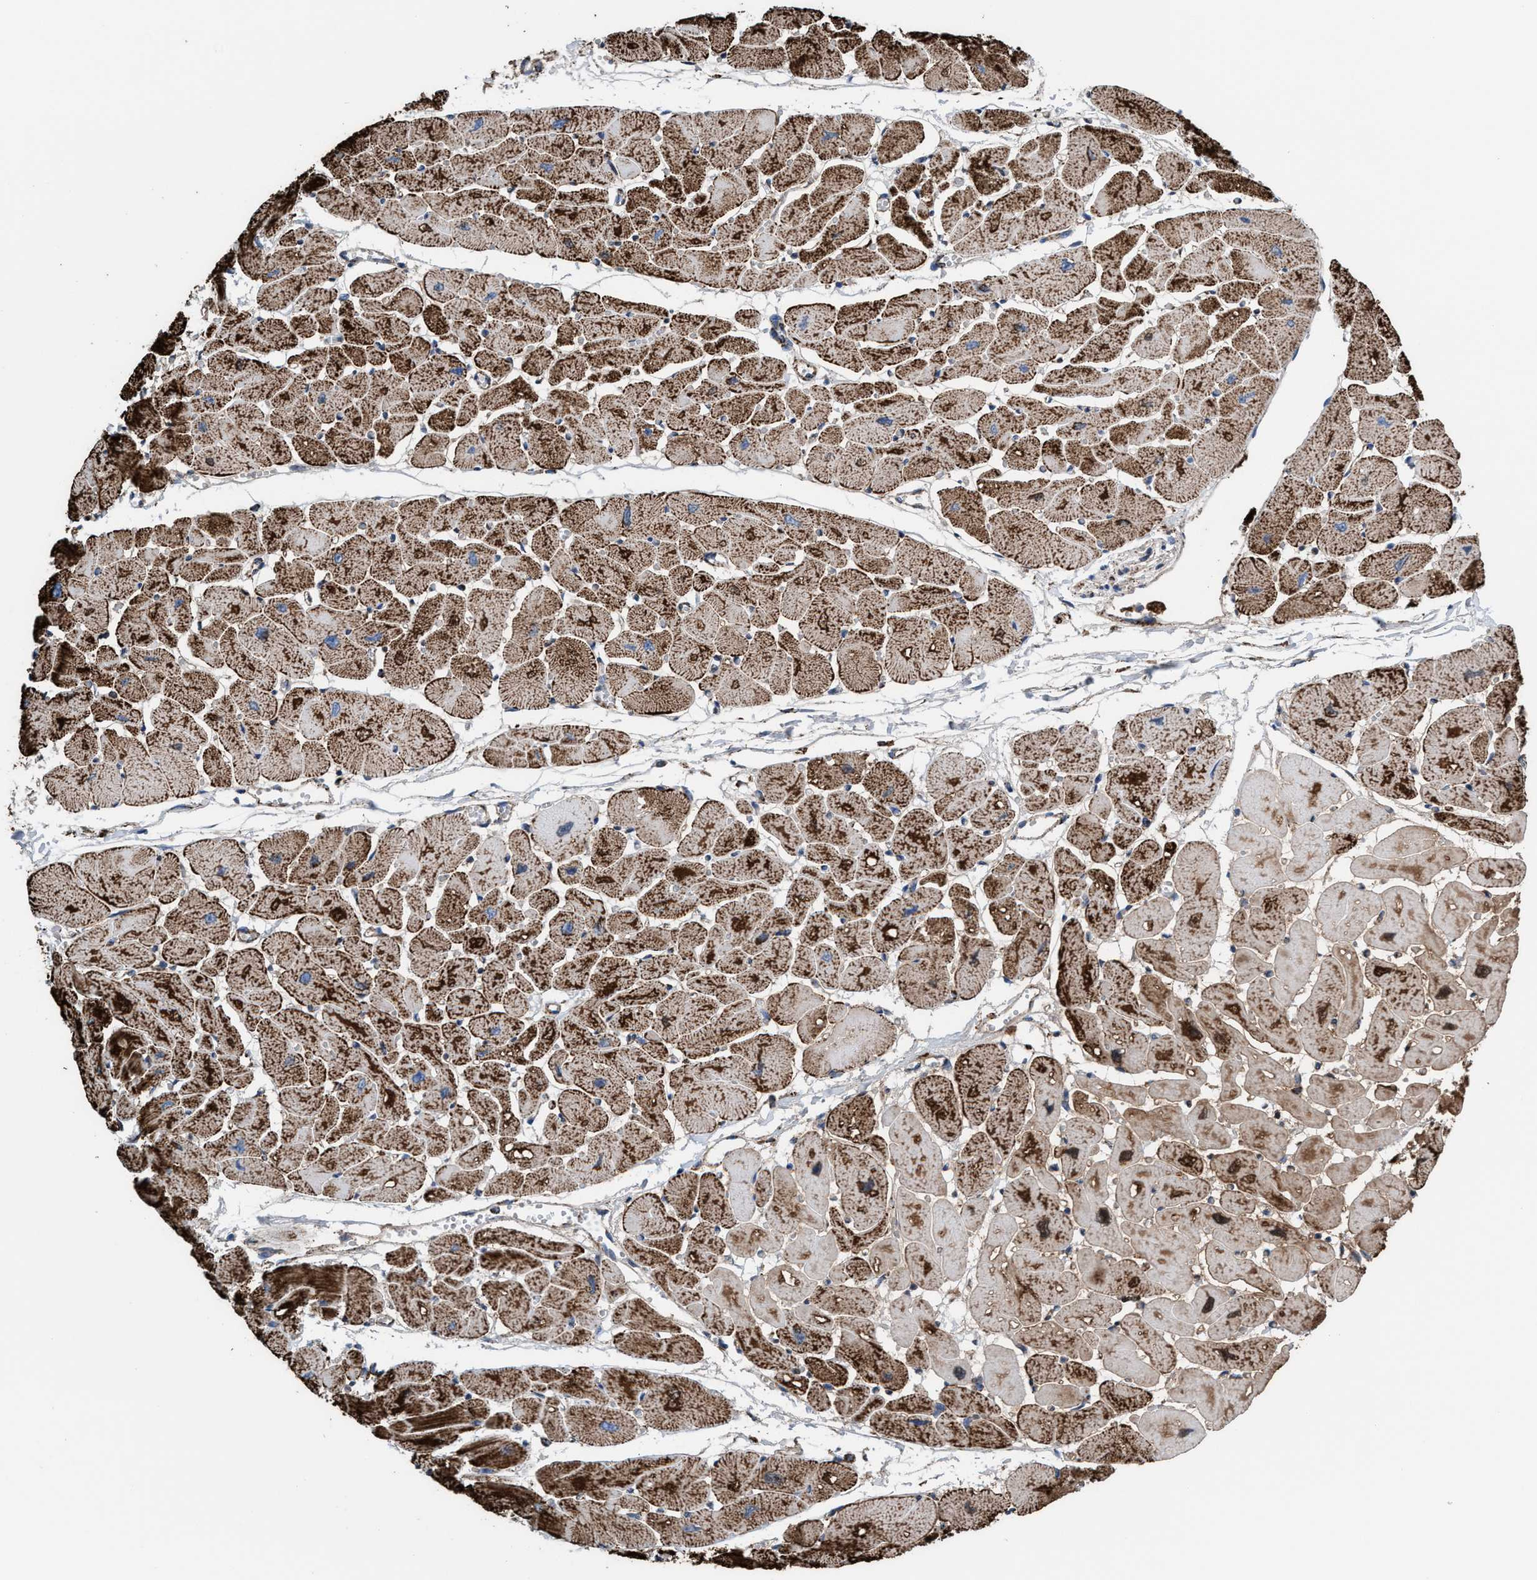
{"staining": {"intensity": "strong", "quantity": ">75%", "location": "cytoplasmic/membranous"}, "tissue": "heart muscle", "cell_type": "Cardiomyocytes", "image_type": "normal", "snomed": [{"axis": "morphology", "description": "Normal tissue, NOS"}, {"axis": "topography", "description": "Heart"}], "caption": "Protein staining shows strong cytoplasmic/membranous staining in approximately >75% of cardiomyocytes in unremarkable heart muscle. Using DAB (brown) and hematoxylin (blue) stains, captured at high magnification using brightfield microscopy.", "gene": "ECHS1", "patient": {"sex": "female", "age": 54}}